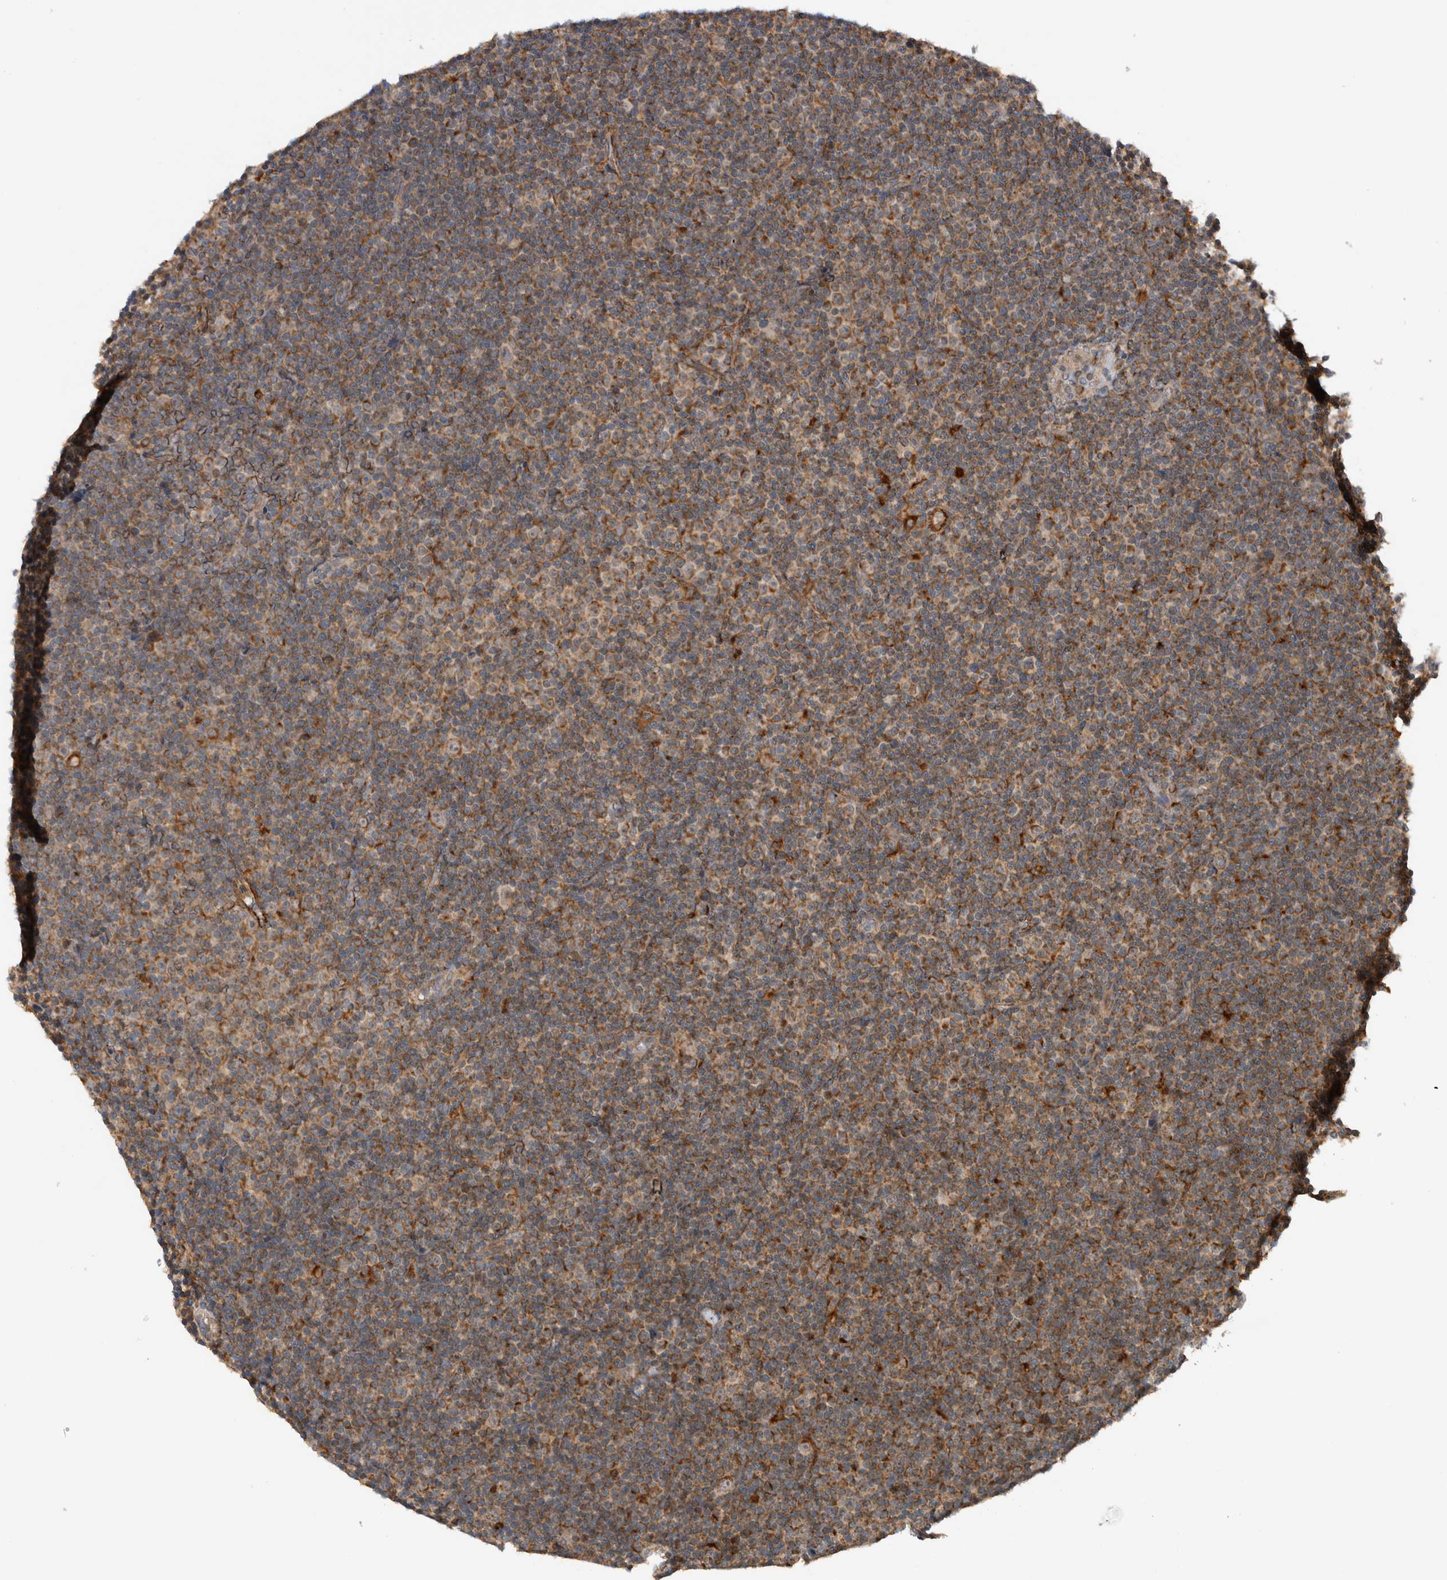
{"staining": {"intensity": "moderate", "quantity": ">75%", "location": "cytoplasmic/membranous"}, "tissue": "lymphoma", "cell_type": "Tumor cells", "image_type": "cancer", "snomed": [{"axis": "morphology", "description": "Malignant lymphoma, non-Hodgkin's type, Low grade"}, {"axis": "topography", "description": "Lymph node"}], "caption": "Immunohistochemistry histopathology image of neoplastic tissue: low-grade malignant lymphoma, non-Hodgkin's type stained using immunohistochemistry shows medium levels of moderate protein expression localized specifically in the cytoplasmic/membranous of tumor cells, appearing as a cytoplasmic/membranous brown color.", "gene": "ADGRL3", "patient": {"sex": "female", "age": 67}}